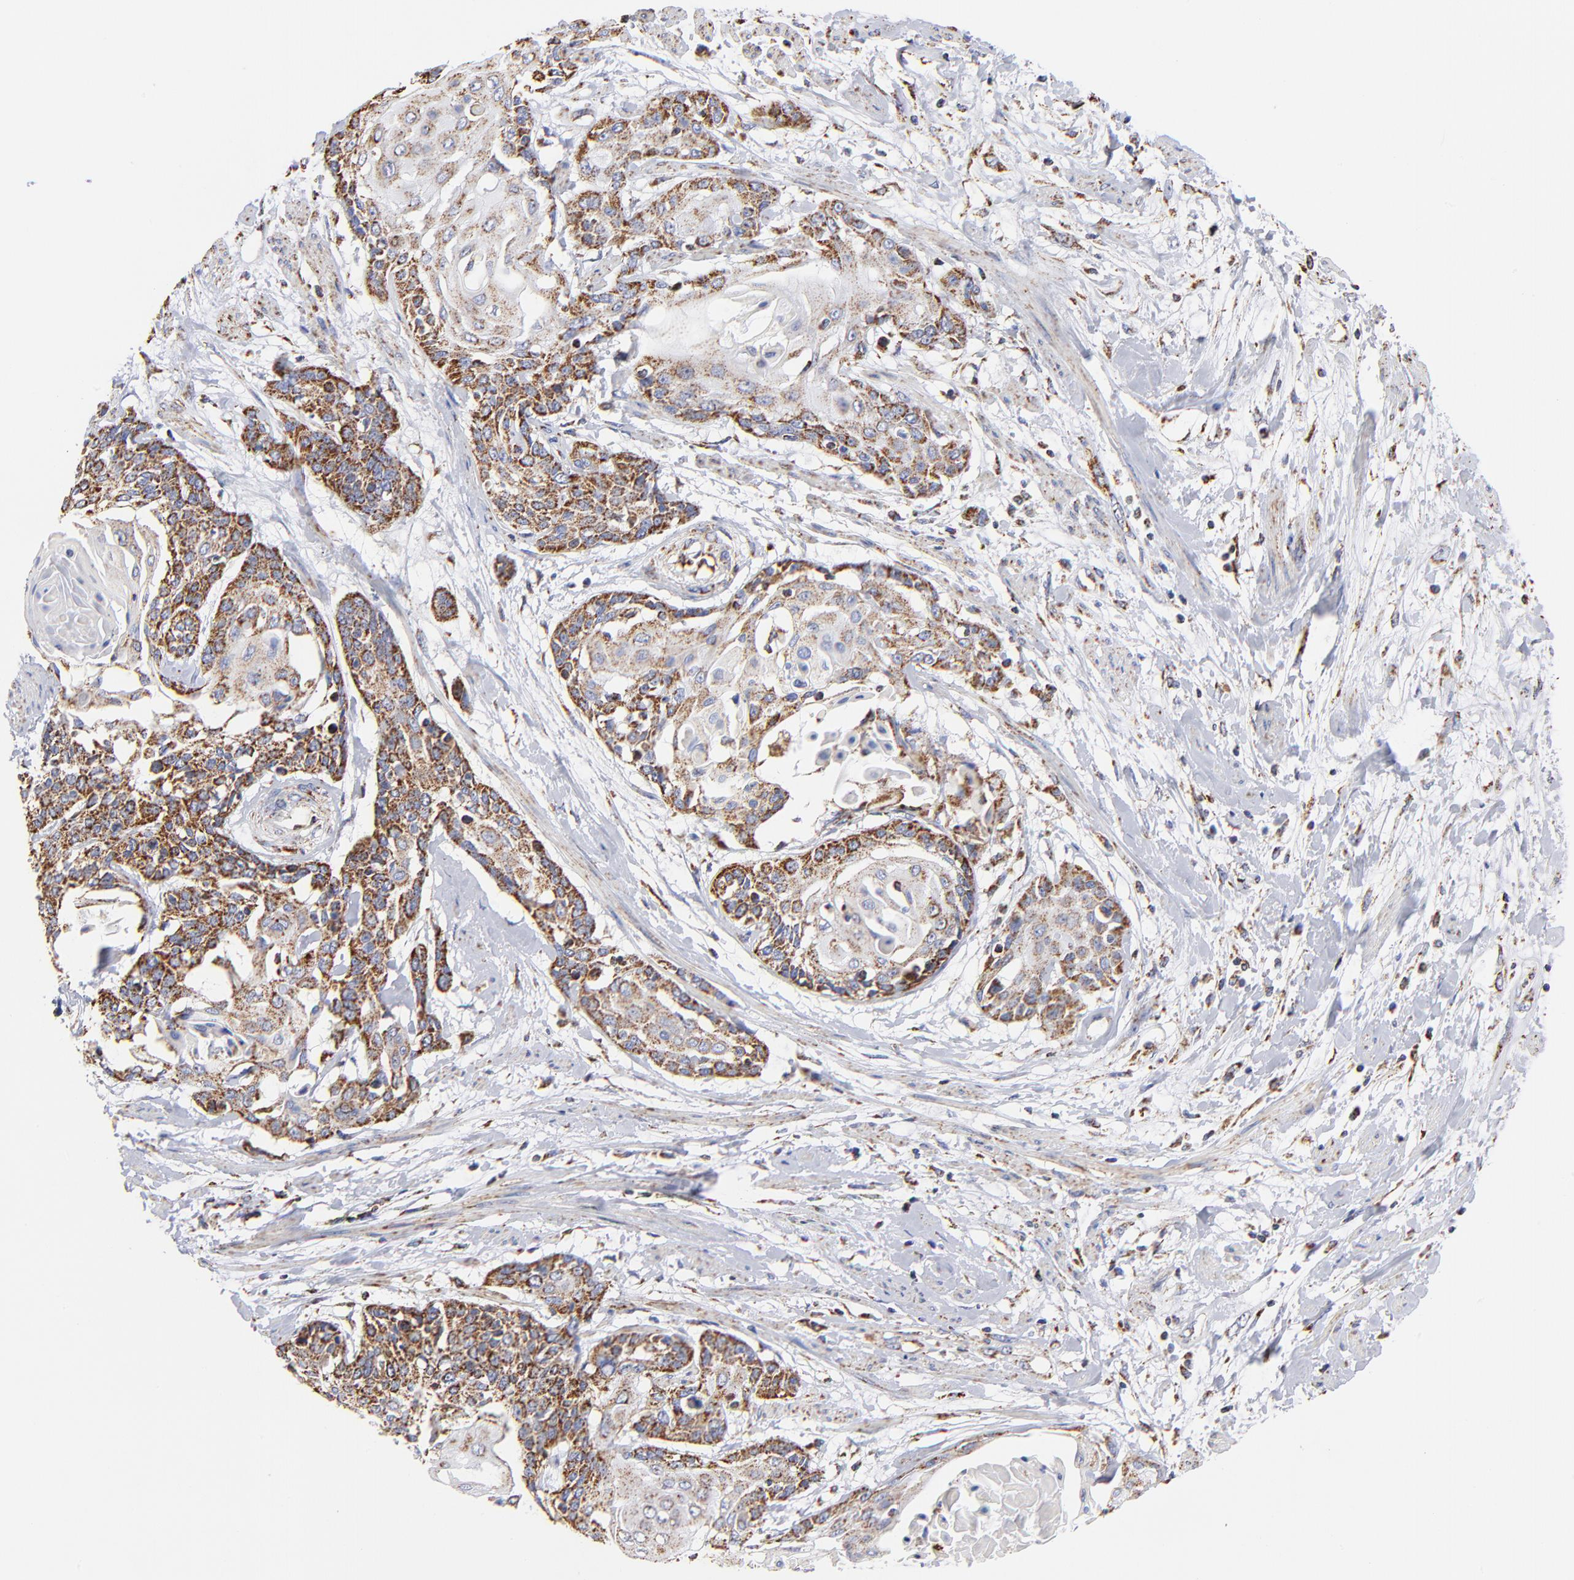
{"staining": {"intensity": "strong", "quantity": ">75%", "location": "cytoplasmic/membranous"}, "tissue": "cervical cancer", "cell_type": "Tumor cells", "image_type": "cancer", "snomed": [{"axis": "morphology", "description": "Squamous cell carcinoma, NOS"}, {"axis": "topography", "description": "Cervix"}], "caption": "Immunohistochemistry (IHC) staining of cervical cancer (squamous cell carcinoma), which displays high levels of strong cytoplasmic/membranous staining in about >75% of tumor cells indicating strong cytoplasmic/membranous protein staining. The staining was performed using DAB (brown) for protein detection and nuclei were counterstained in hematoxylin (blue).", "gene": "PHB1", "patient": {"sex": "female", "age": 57}}